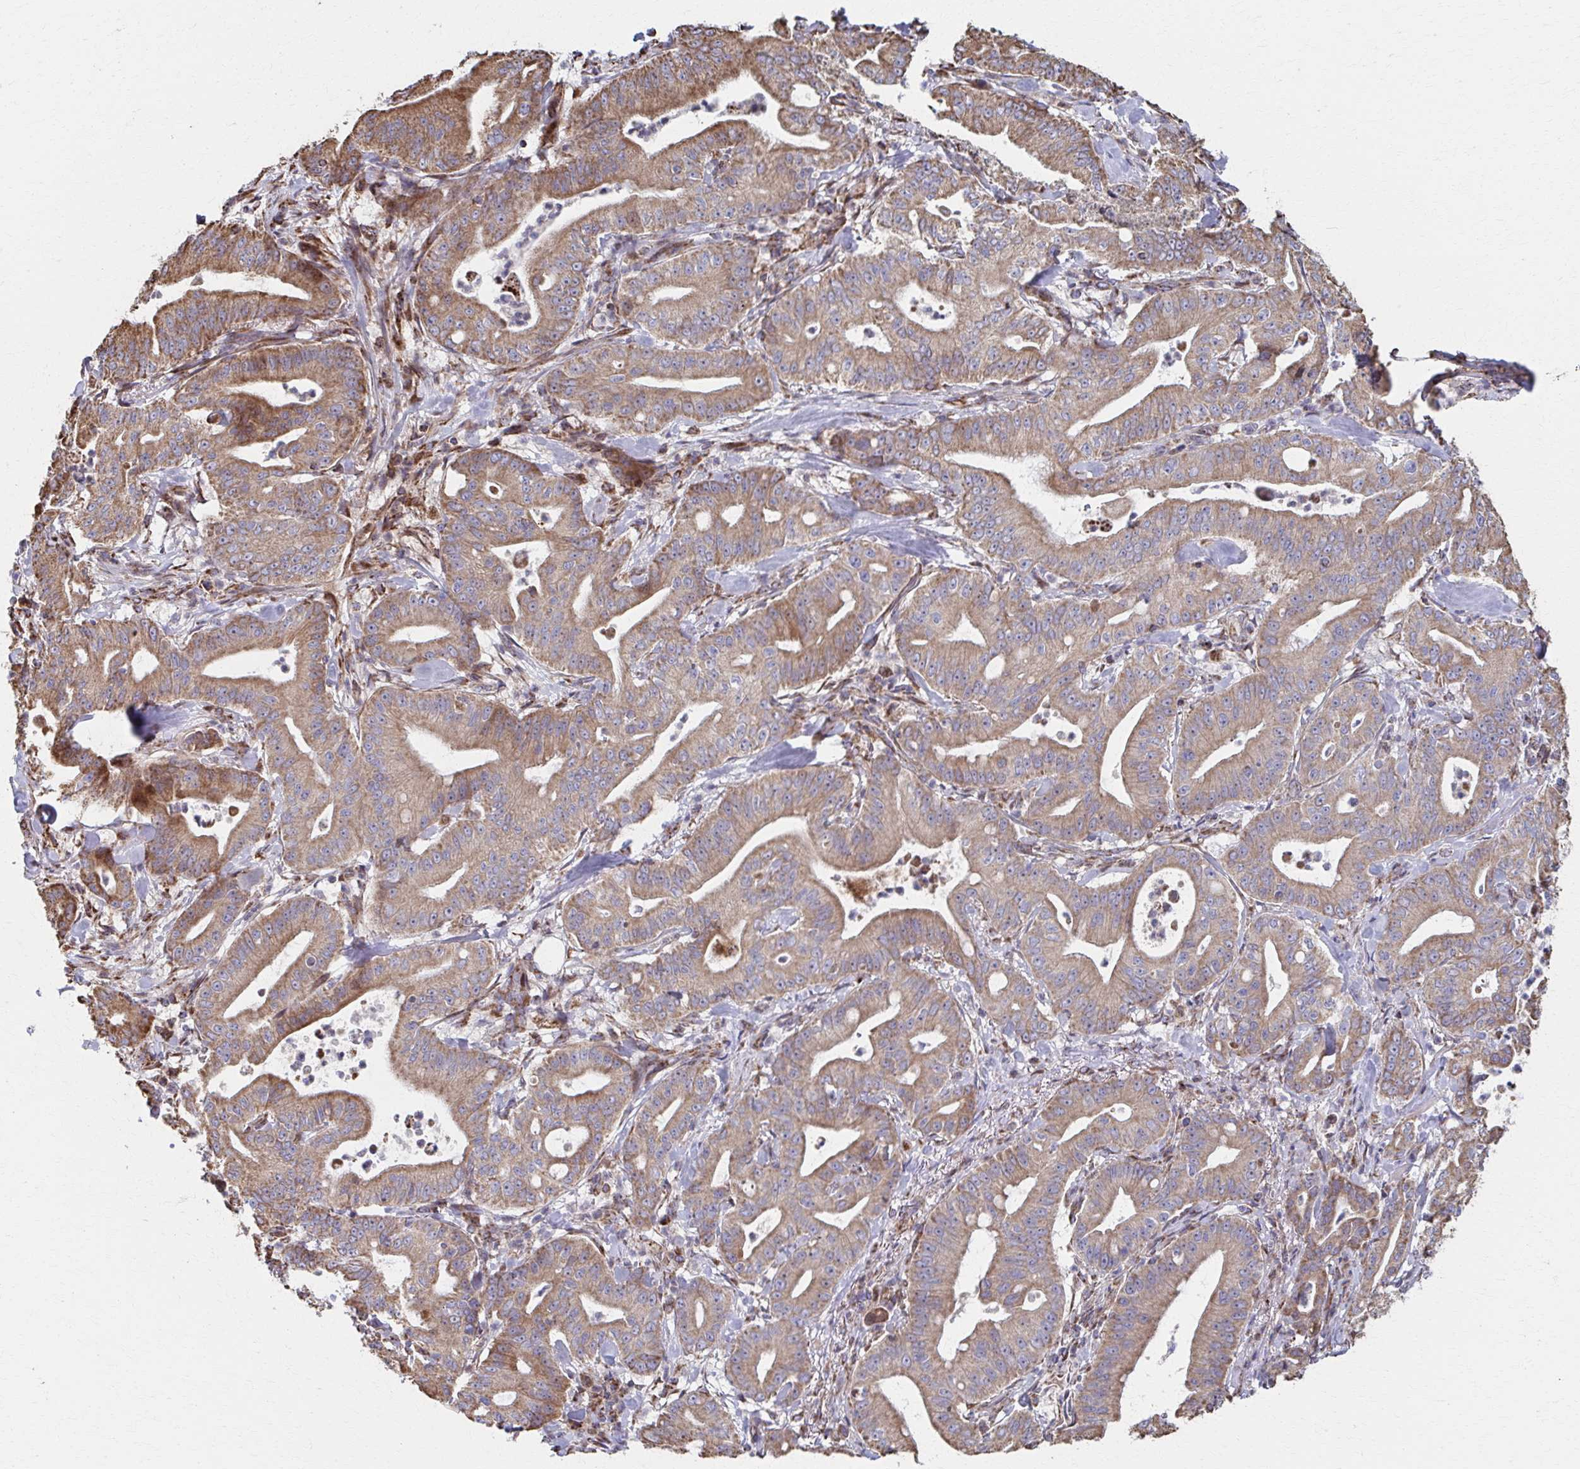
{"staining": {"intensity": "moderate", "quantity": ">75%", "location": "cytoplasmic/membranous"}, "tissue": "pancreatic cancer", "cell_type": "Tumor cells", "image_type": "cancer", "snomed": [{"axis": "morphology", "description": "Adenocarcinoma, NOS"}, {"axis": "topography", "description": "Pancreas"}], "caption": "Immunohistochemistry (IHC) image of neoplastic tissue: human pancreatic cancer stained using IHC displays medium levels of moderate protein expression localized specifically in the cytoplasmic/membranous of tumor cells, appearing as a cytoplasmic/membranous brown color.", "gene": "SAT1", "patient": {"sex": "male", "age": 71}}